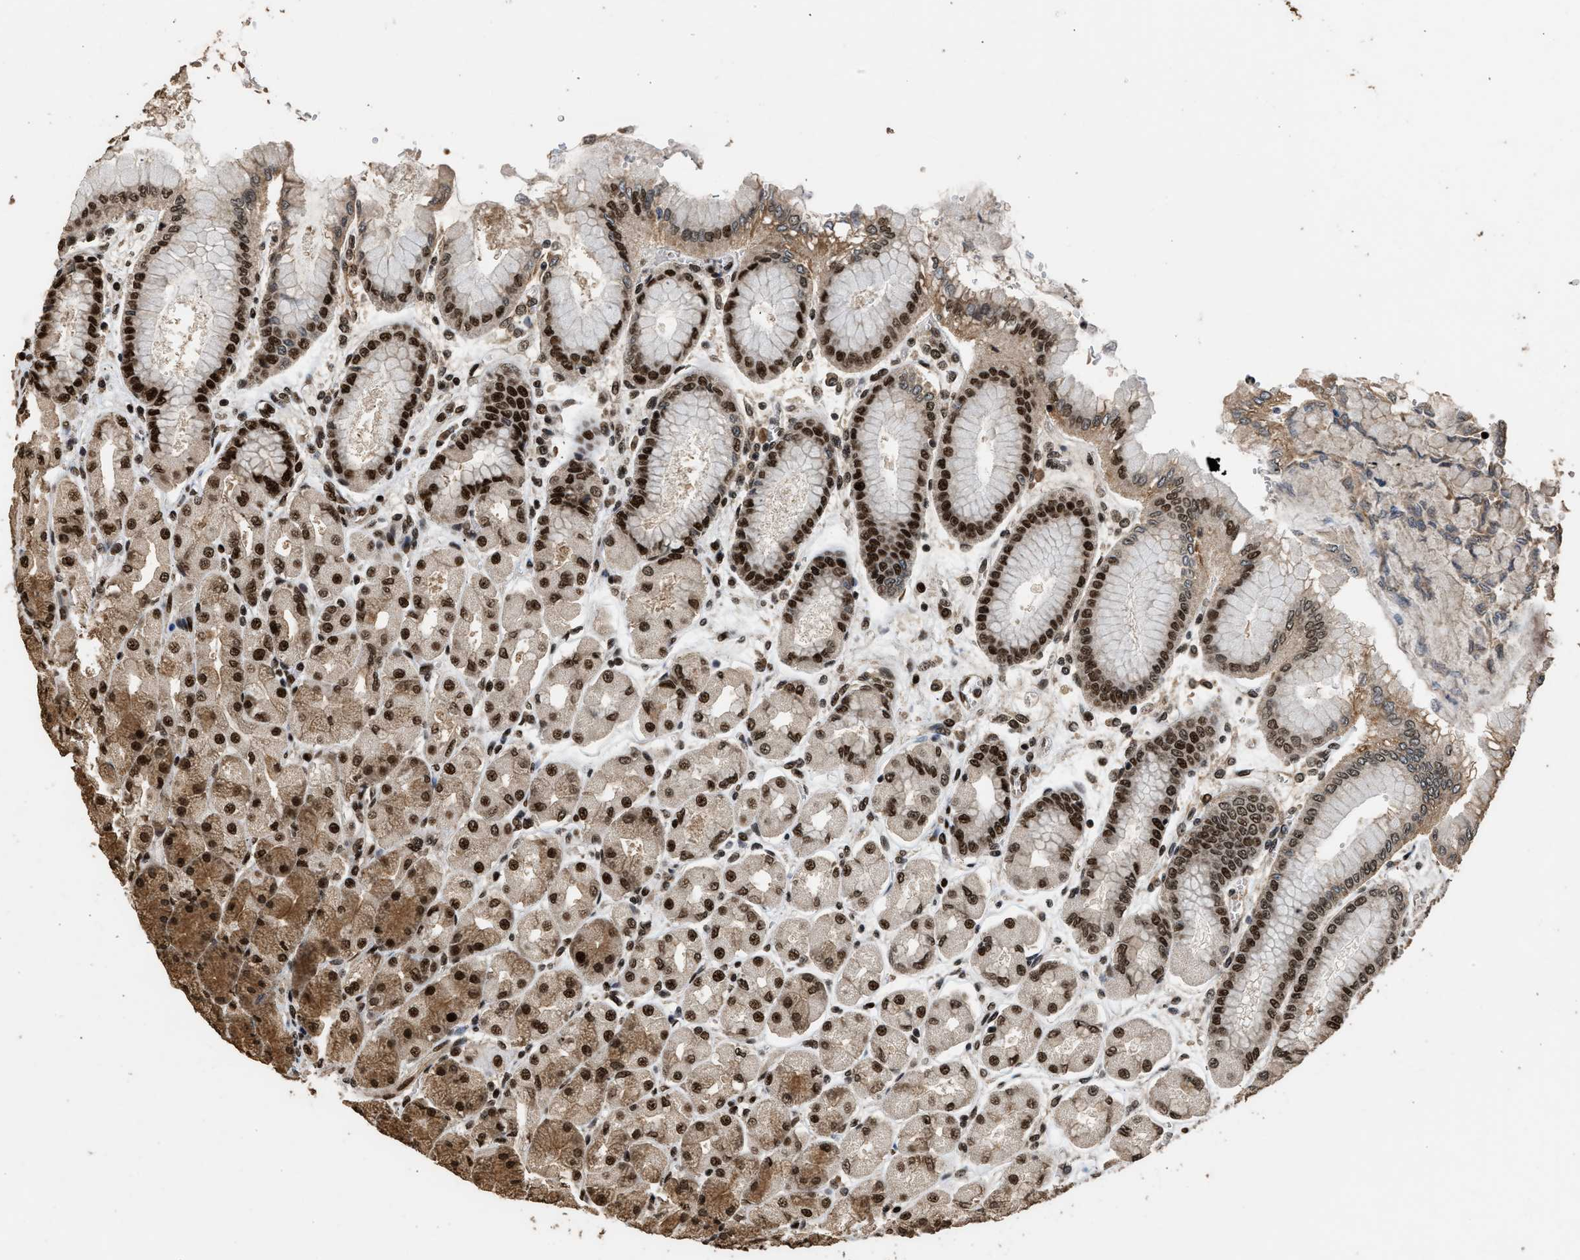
{"staining": {"intensity": "strong", "quantity": ">75%", "location": "cytoplasmic/membranous,nuclear"}, "tissue": "stomach", "cell_type": "Glandular cells", "image_type": "normal", "snomed": [{"axis": "morphology", "description": "Normal tissue, NOS"}, {"axis": "topography", "description": "Stomach, upper"}], "caption": "Stomach stained for a protein (brown) displays strong cytoplasmic/membranous,nuclear positive positivity in approximately >75% of glandular cells.", "gene": "PPP4R3B", "patient": {"sex": "female", "age": 56}}